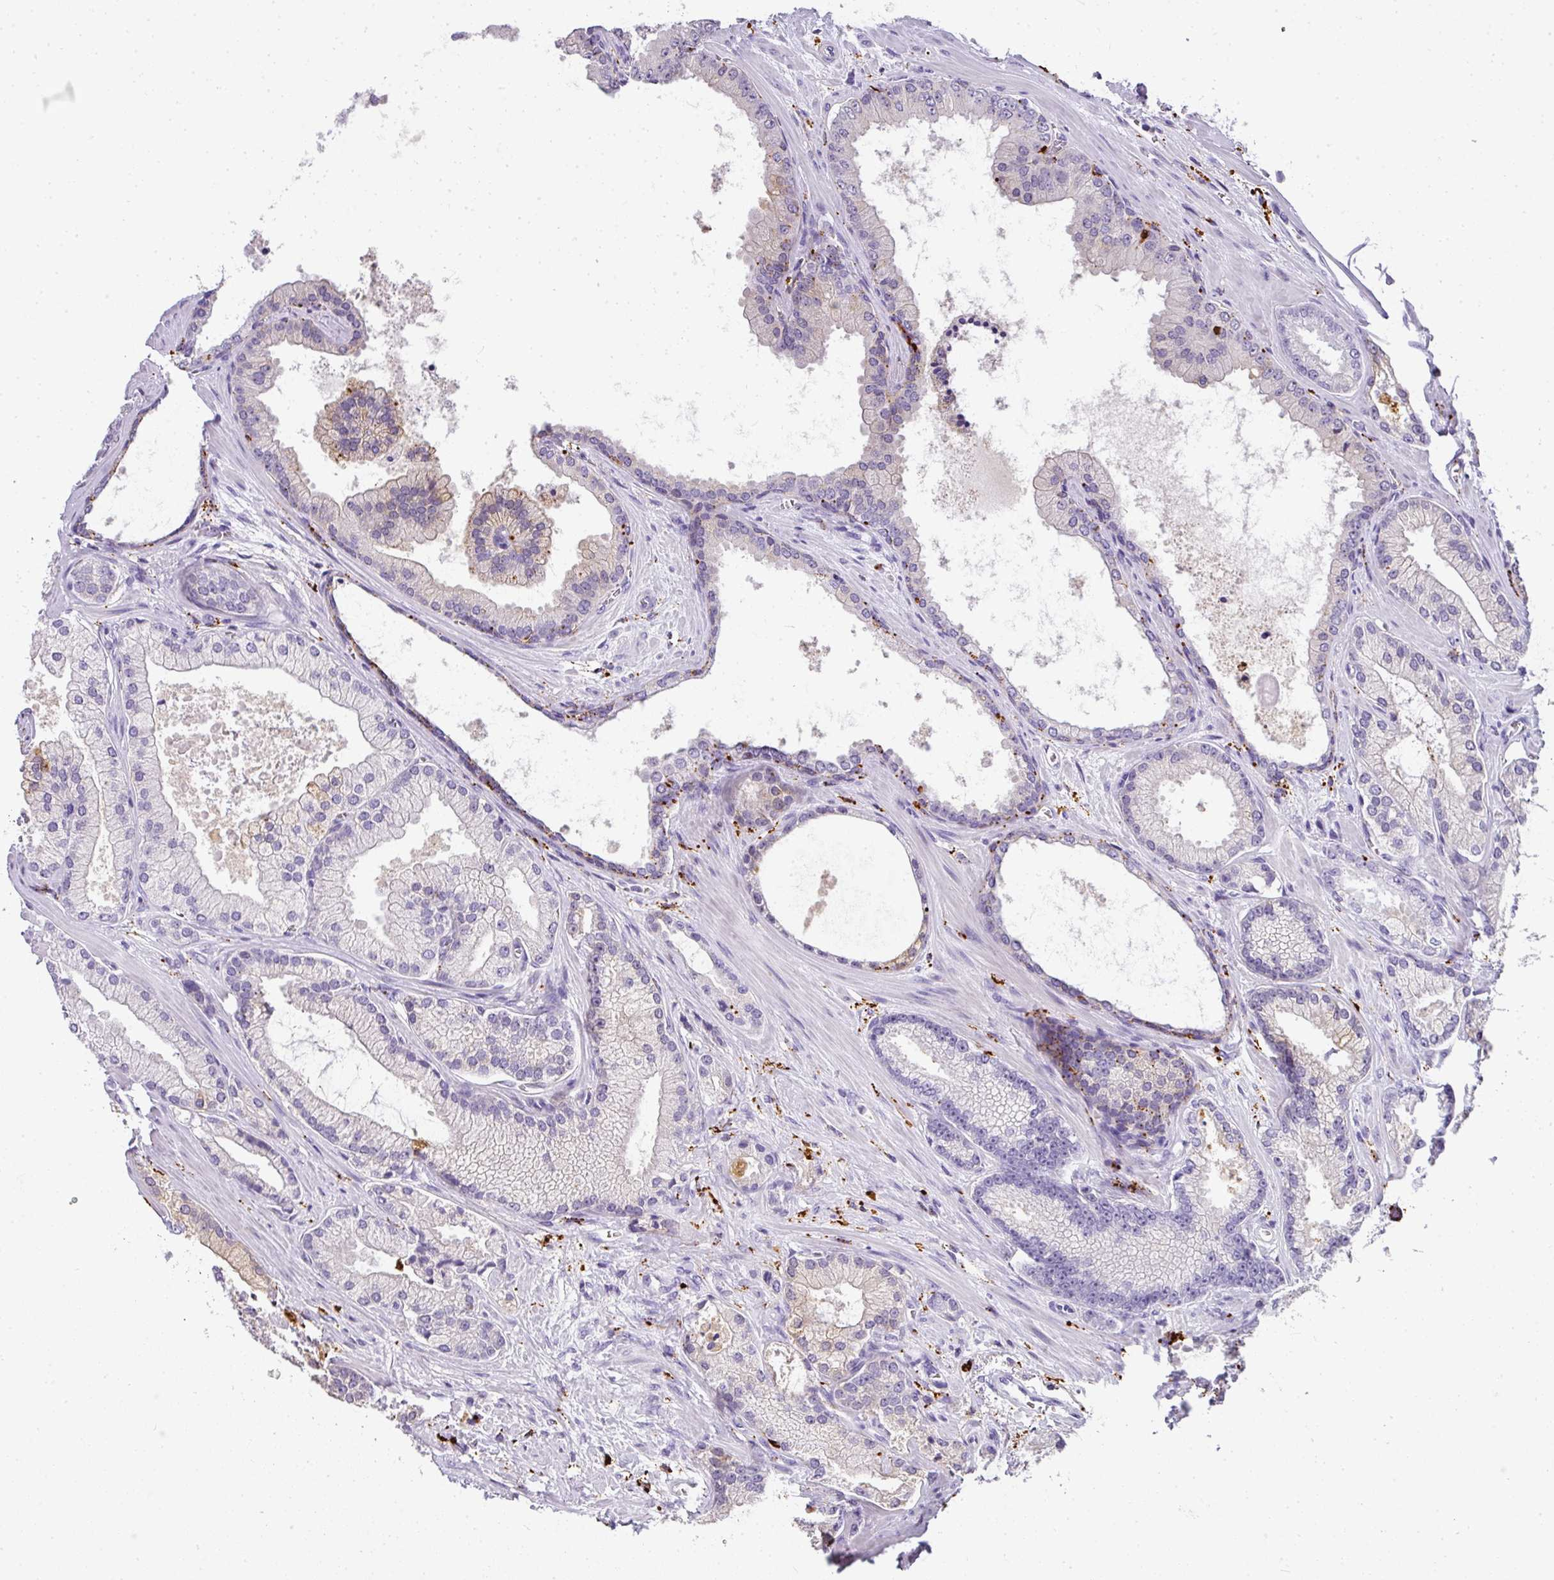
{"staining": {"intensity": "negative", "quantity": "none", "location": "none"}, "tissue": "prostate cancer", "cell_type": "Tumor cells", "image_type": "cancer", "snomed": [{"axis": "morphology", "description": "Adenocarcinoma, High grade"}, {"axis": "topography", "description": "Prostate"}], "caption": "A high-resolution image shows immunohistochemistry staining of prostate cancer, which demonstrates no significant staining in tumor cells. (DAB immunohistochemistry (IHC) with hematoxylin counter stain).", "gene": "MMACHC", "patient": {"sex": "male", "age": 68}}